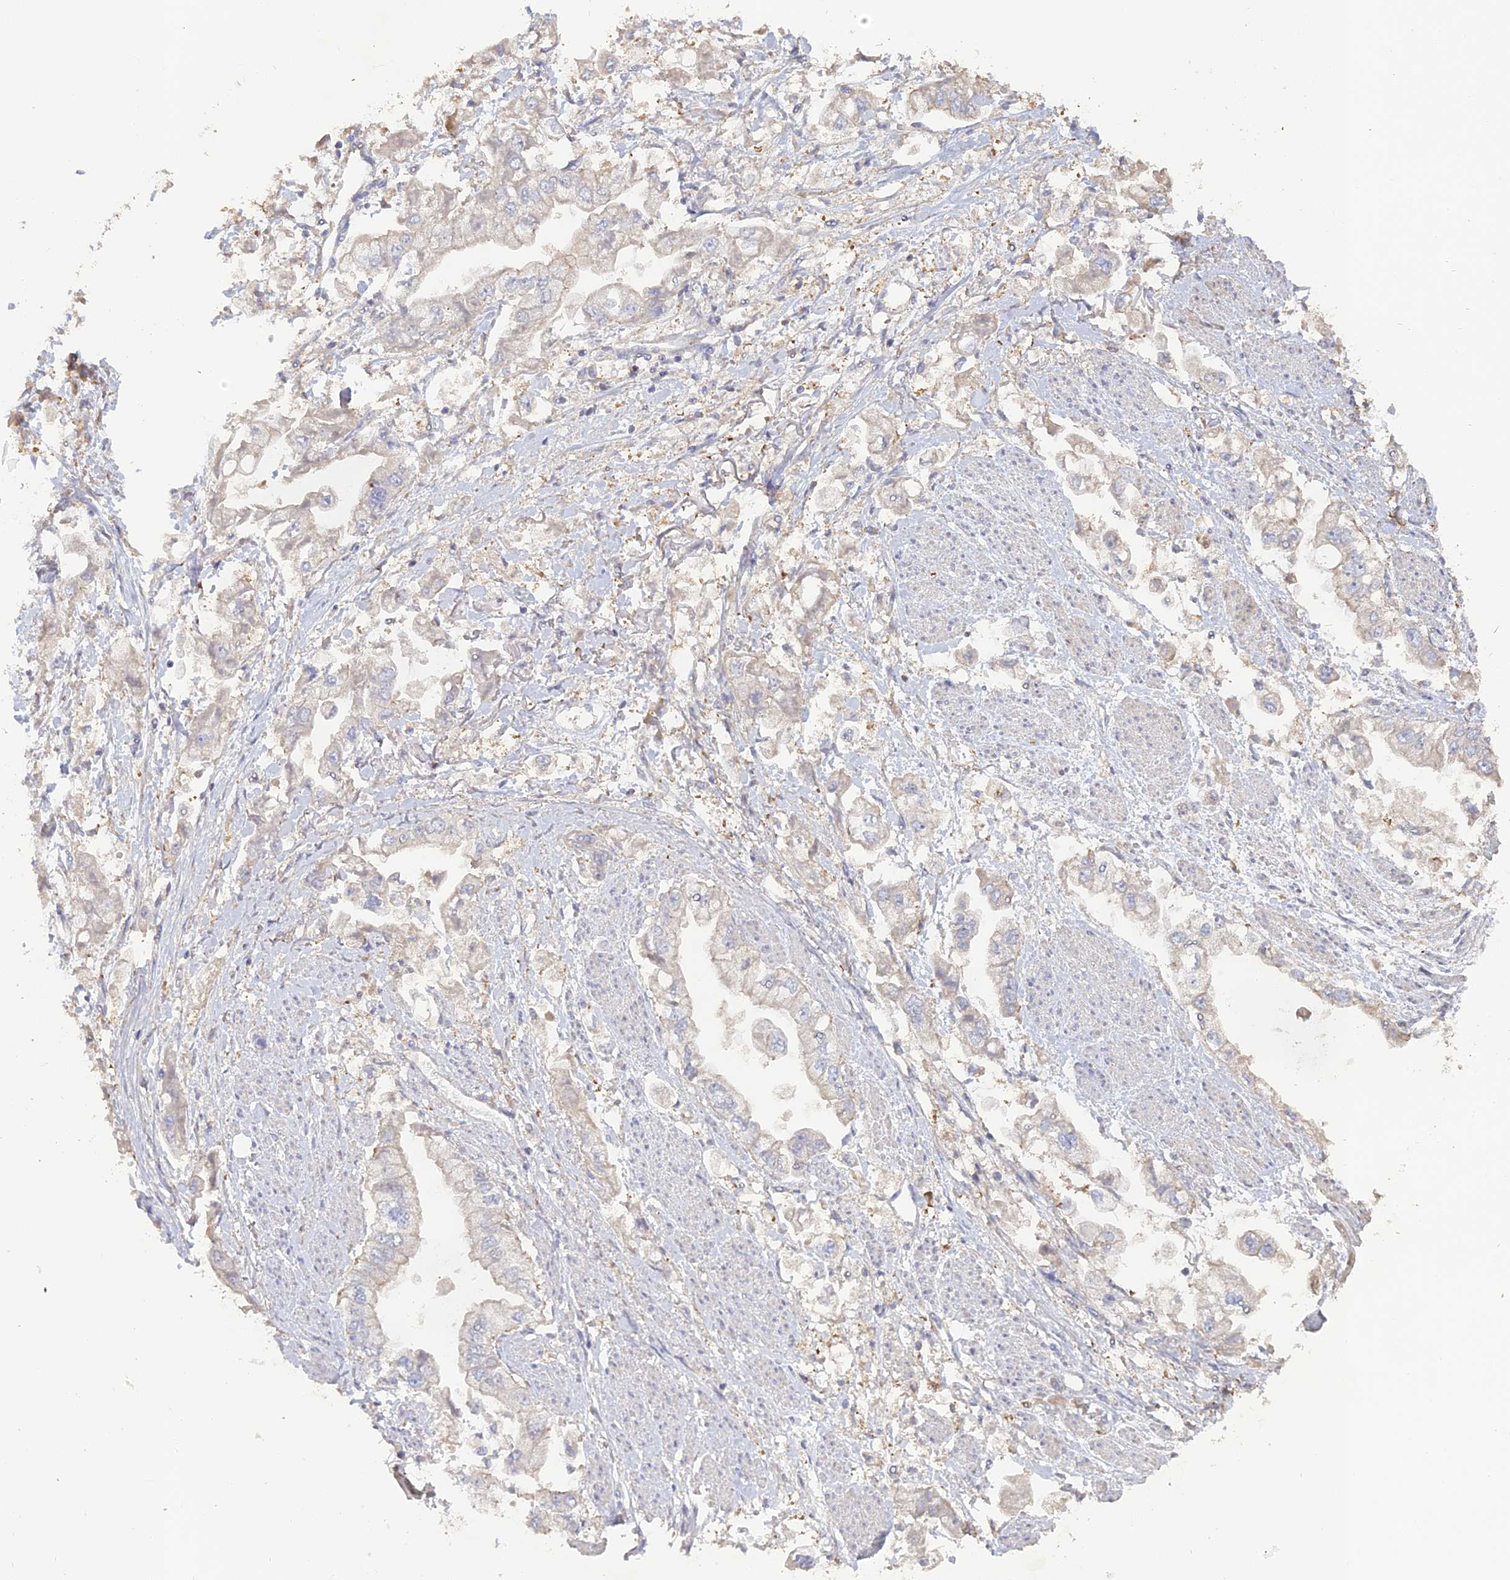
{"staining": {"intensity": "negative", "quantity": "none", "location": "none"}, "tissue": "stomach cancer", "cell_type": "Tumor cells", "image_type": "cancer", "snomed": [{"axis": "morphology", "description": "Adenocarcinoma, NOS"}, {"axis": "topography", "description": "Stomach"}], "caption": "An immunohistochemistry (IHC) photomicrograph of adenocarcinoma (stomach) is shown. There is no staining in tumor cells of adenocarcinoma (stomach).", "gene": "SFT2D2", "patient": {"sex": "male", "age": 62}}